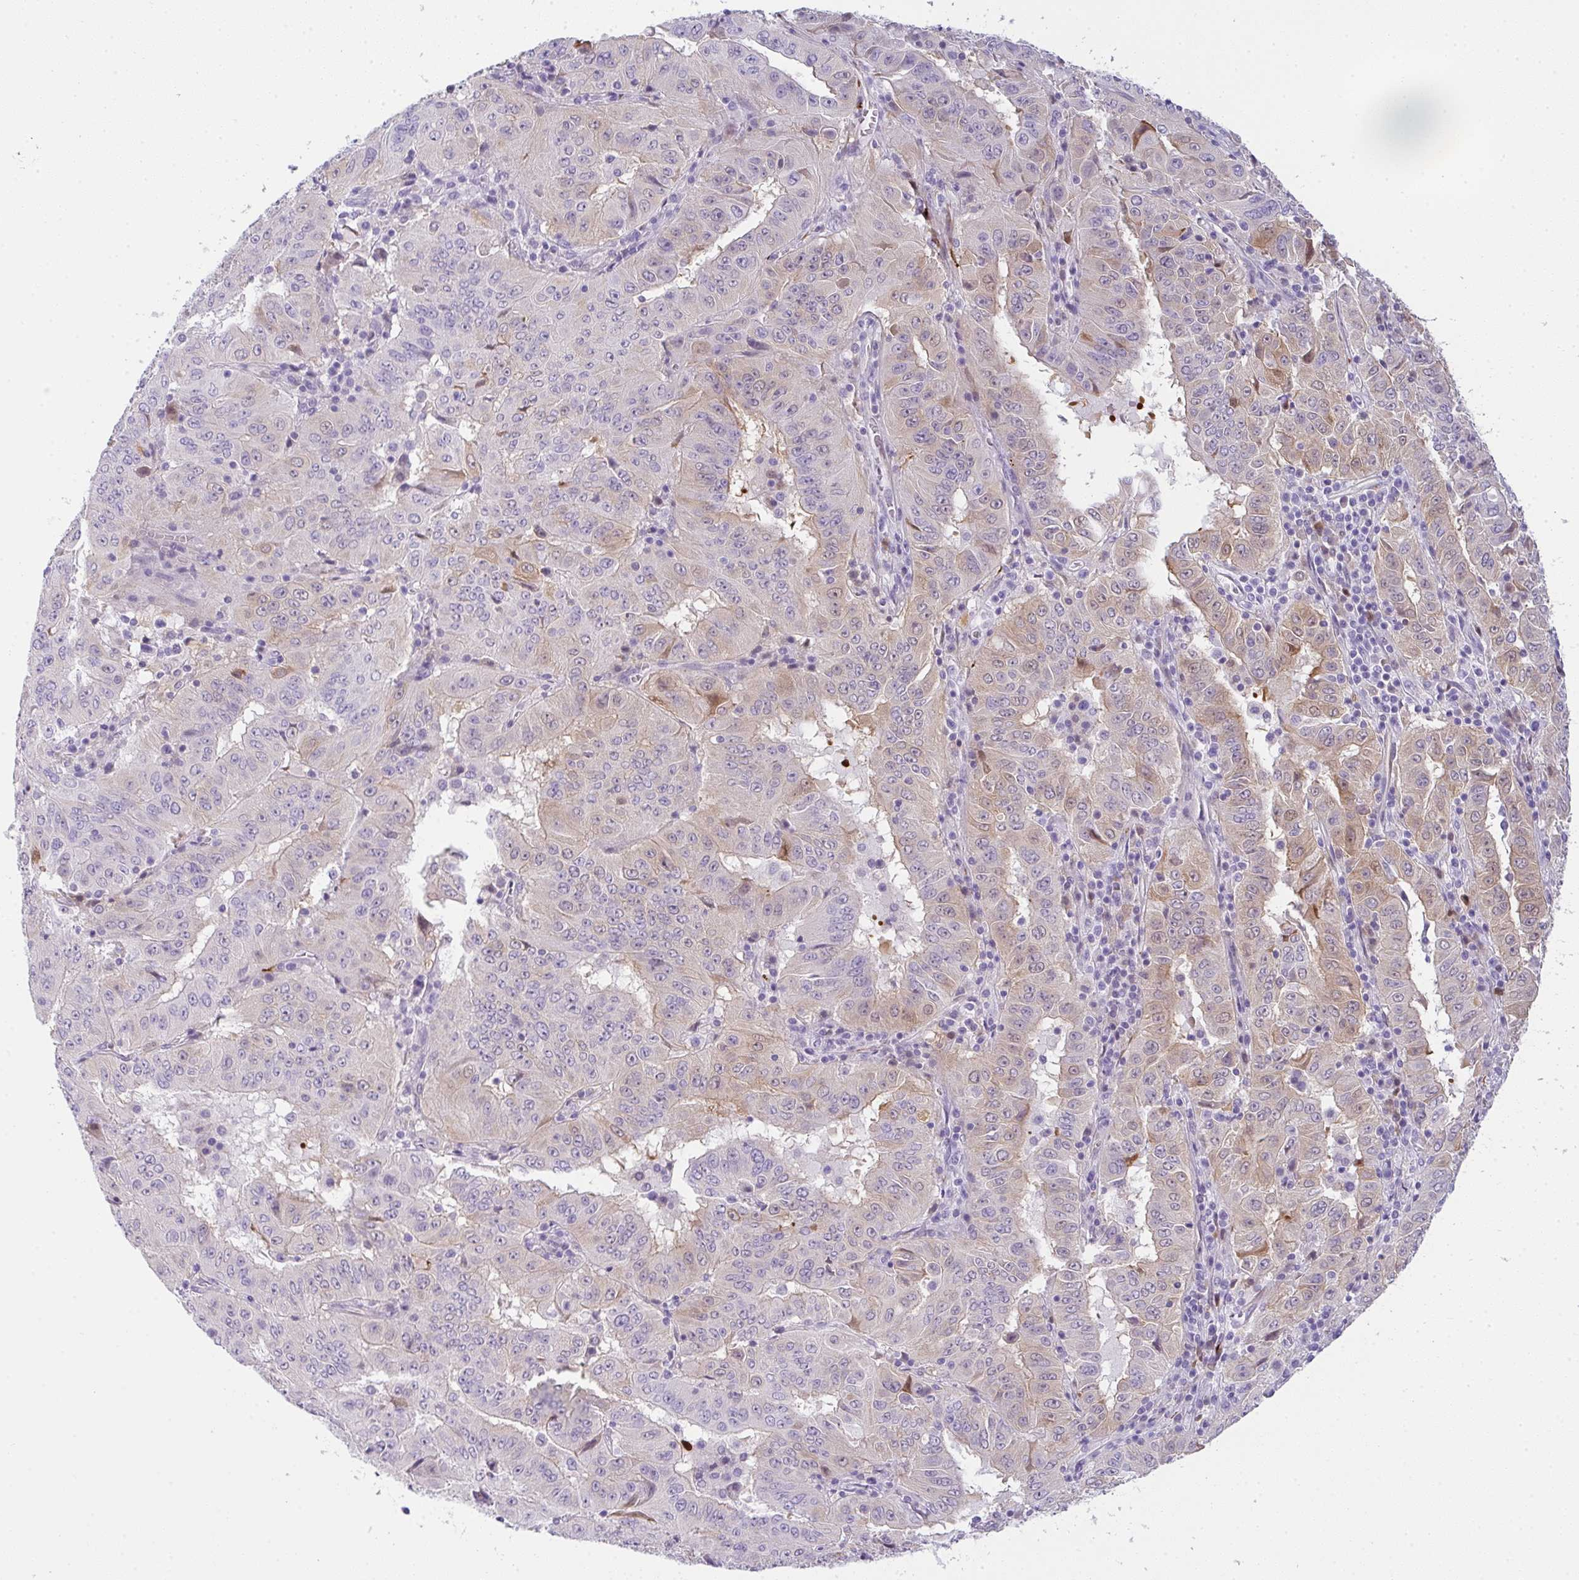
{"staining": {"intensity": "moderate", "quantity": "<25%", "location": "cytoplasmic/membranous,nuclear"}, "tissue": "pancreatic cancer", "cell_type": "Tumor cells", "image_type": "cancer", "snomed": [{"axis": "morphology", "description": "Adenocarcinoma, NOS"}, {"axis": "topography", "description": "Pancreas"}], "caption": "The micrograph shows a brown stain indicating the presence of a protein in the cytoplasmic/membranous and nuclear of tumor cells in adenocarcinoma (pancreatic).", "gene": "COX7B", "patient": {"sex": "male", "age": 63}}